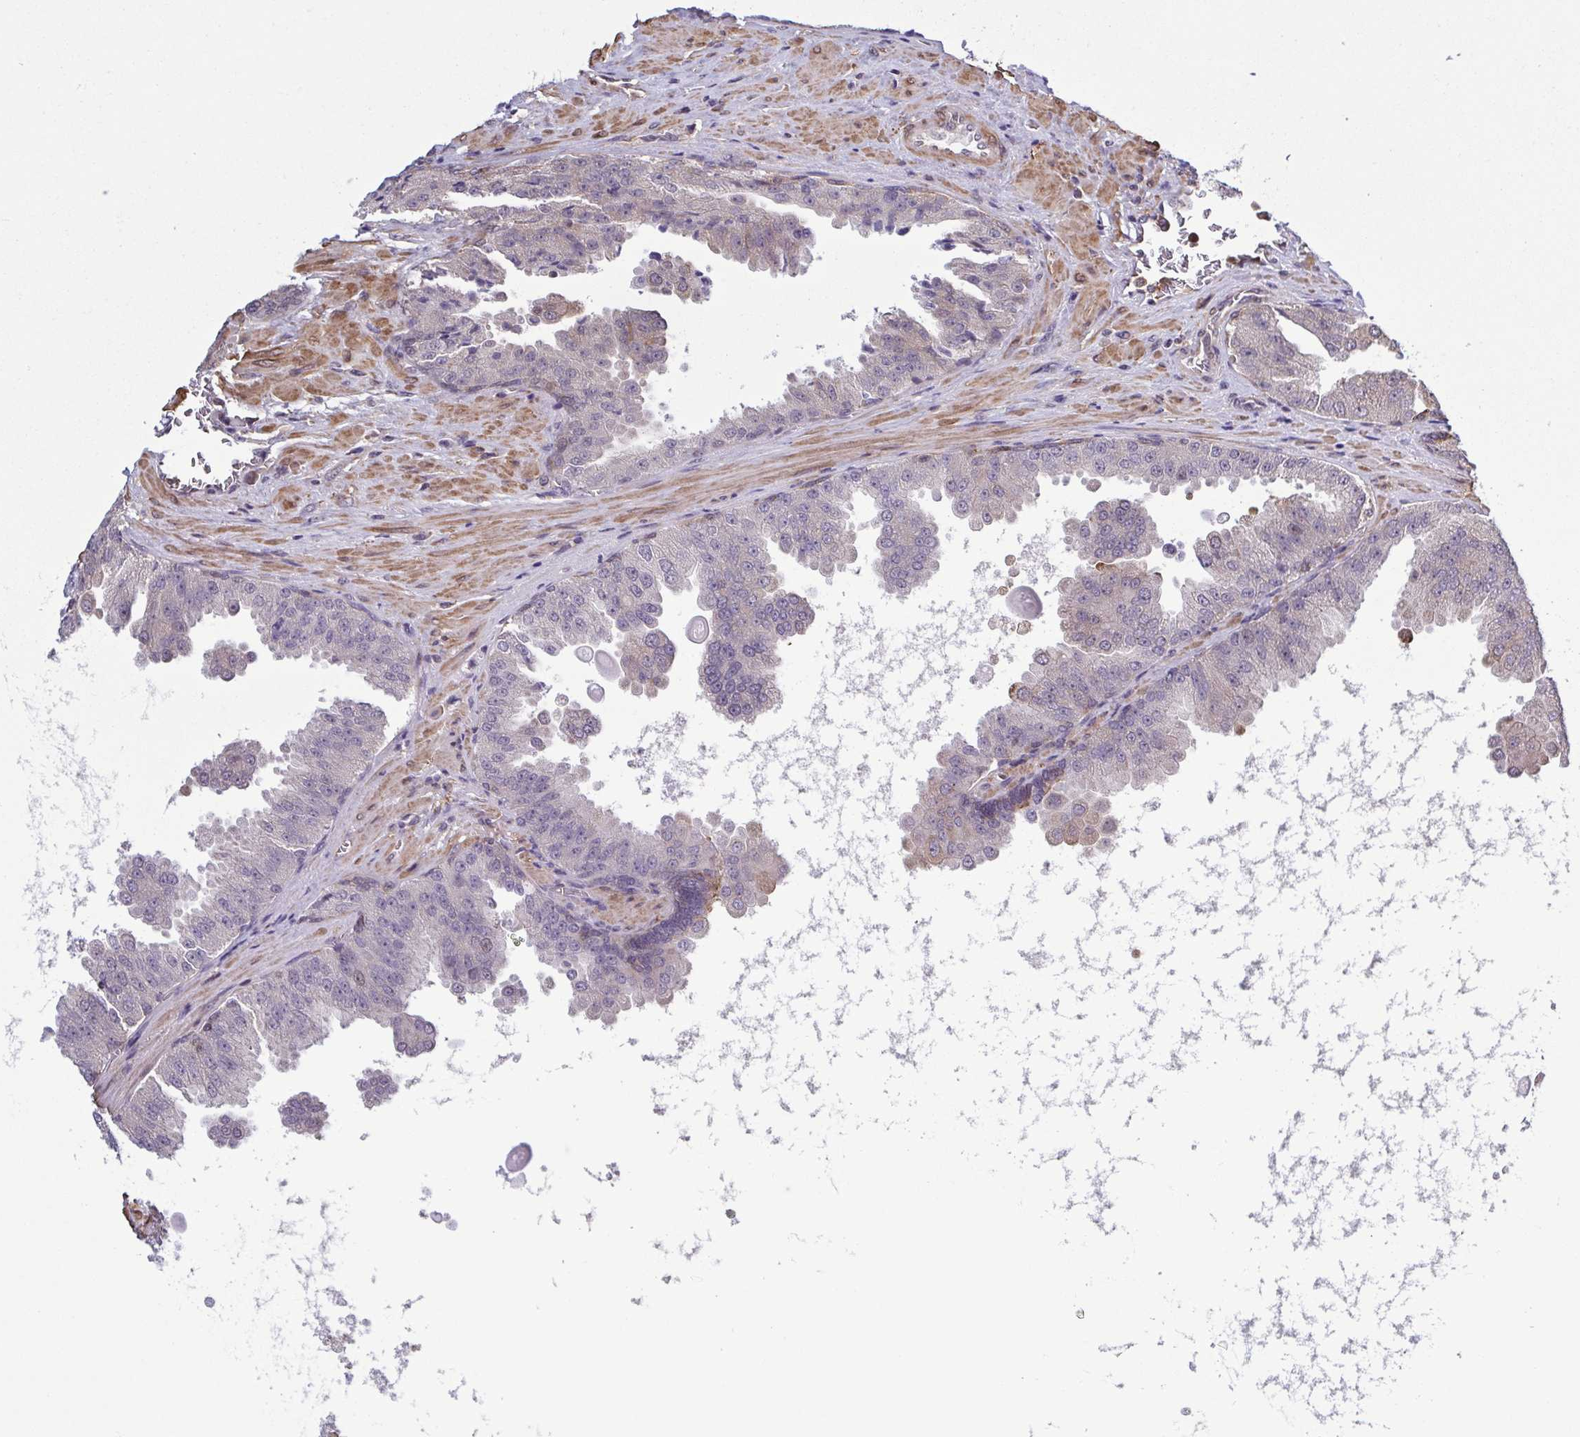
{"staining": {"intensity": "negative", "quantity": "none", "location": "none"}, "tissue": "prostate cancer", "cell_type": "Tumor cells", "image_type": "cancer", "snomed": [{"axis": "morphology", "description": "Adenocarcinoma, Low grade"}, {"axis": "topography", "description": "Prostate"}], "caption": "Immunohistochemical staining of adenocarcinoma (low-grade) (prostate) shows no significant expression in tumor cells.", "gene": "ZNF200", "patient": {"sex": "male", "age": 67}}